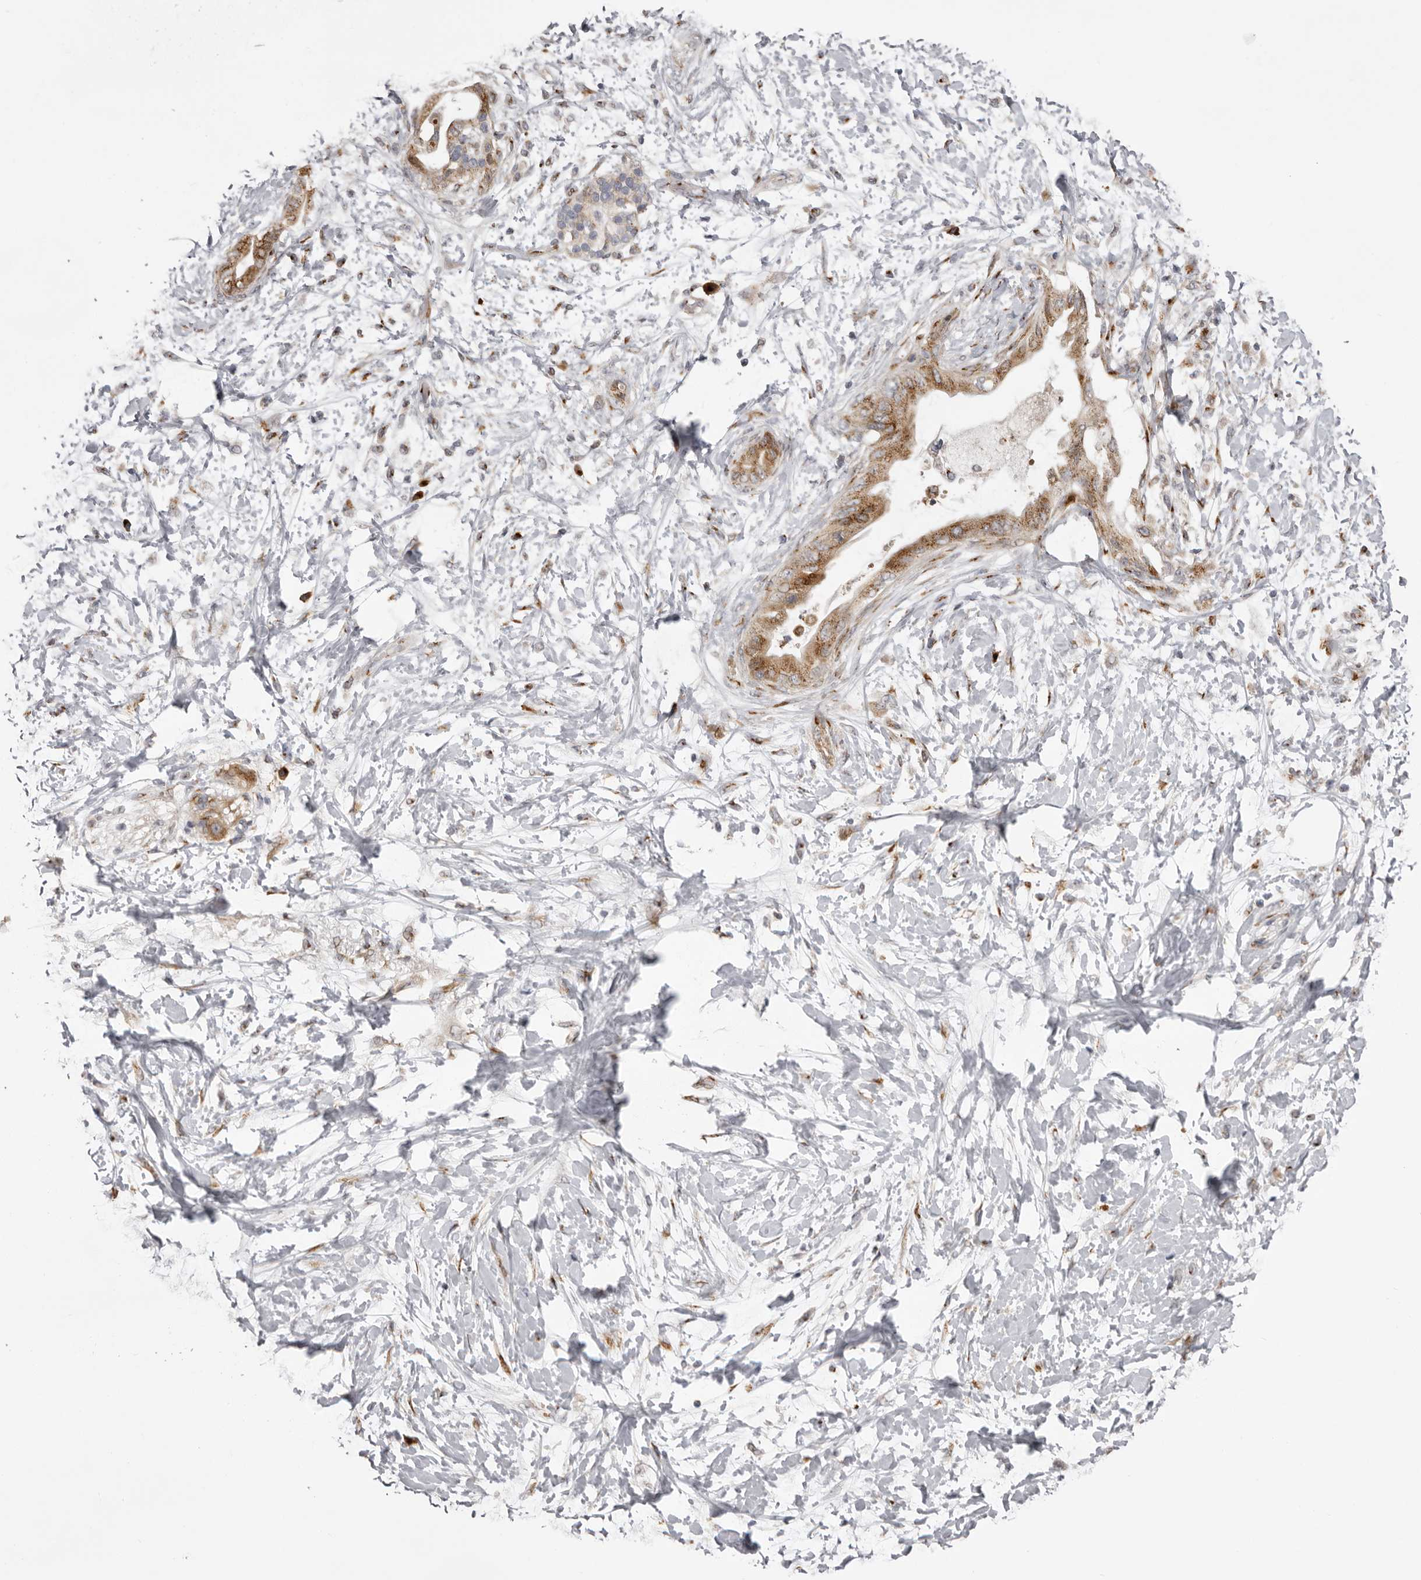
{"staining": {"intensity": "moderate", "quantity": ">75%", "location": "cytoplasmic/membranous"}, "tissue": "soft tissue", "cell_type": "Fibroblasts", "image_type": "normal", "snomed": [{"axis": "morphology", "description": "Normal tissue, NOS"}, {"axis": "morphology", "description": "Adenocarcinoma, NOS"}, {"axis": "topography", "description": "Duodenum"}, {"axis": "topography", "description": "Peripheral nerve tissue"}], "caption": "This micrograph exhibits immunohistochemistry staining of normal soft tissue, with medium moderate cytoplasmic/membranous positivity in about >75% of fibroblasts.", "gene": "WDR47", "patient": {"sex": "female", "age": 60}}